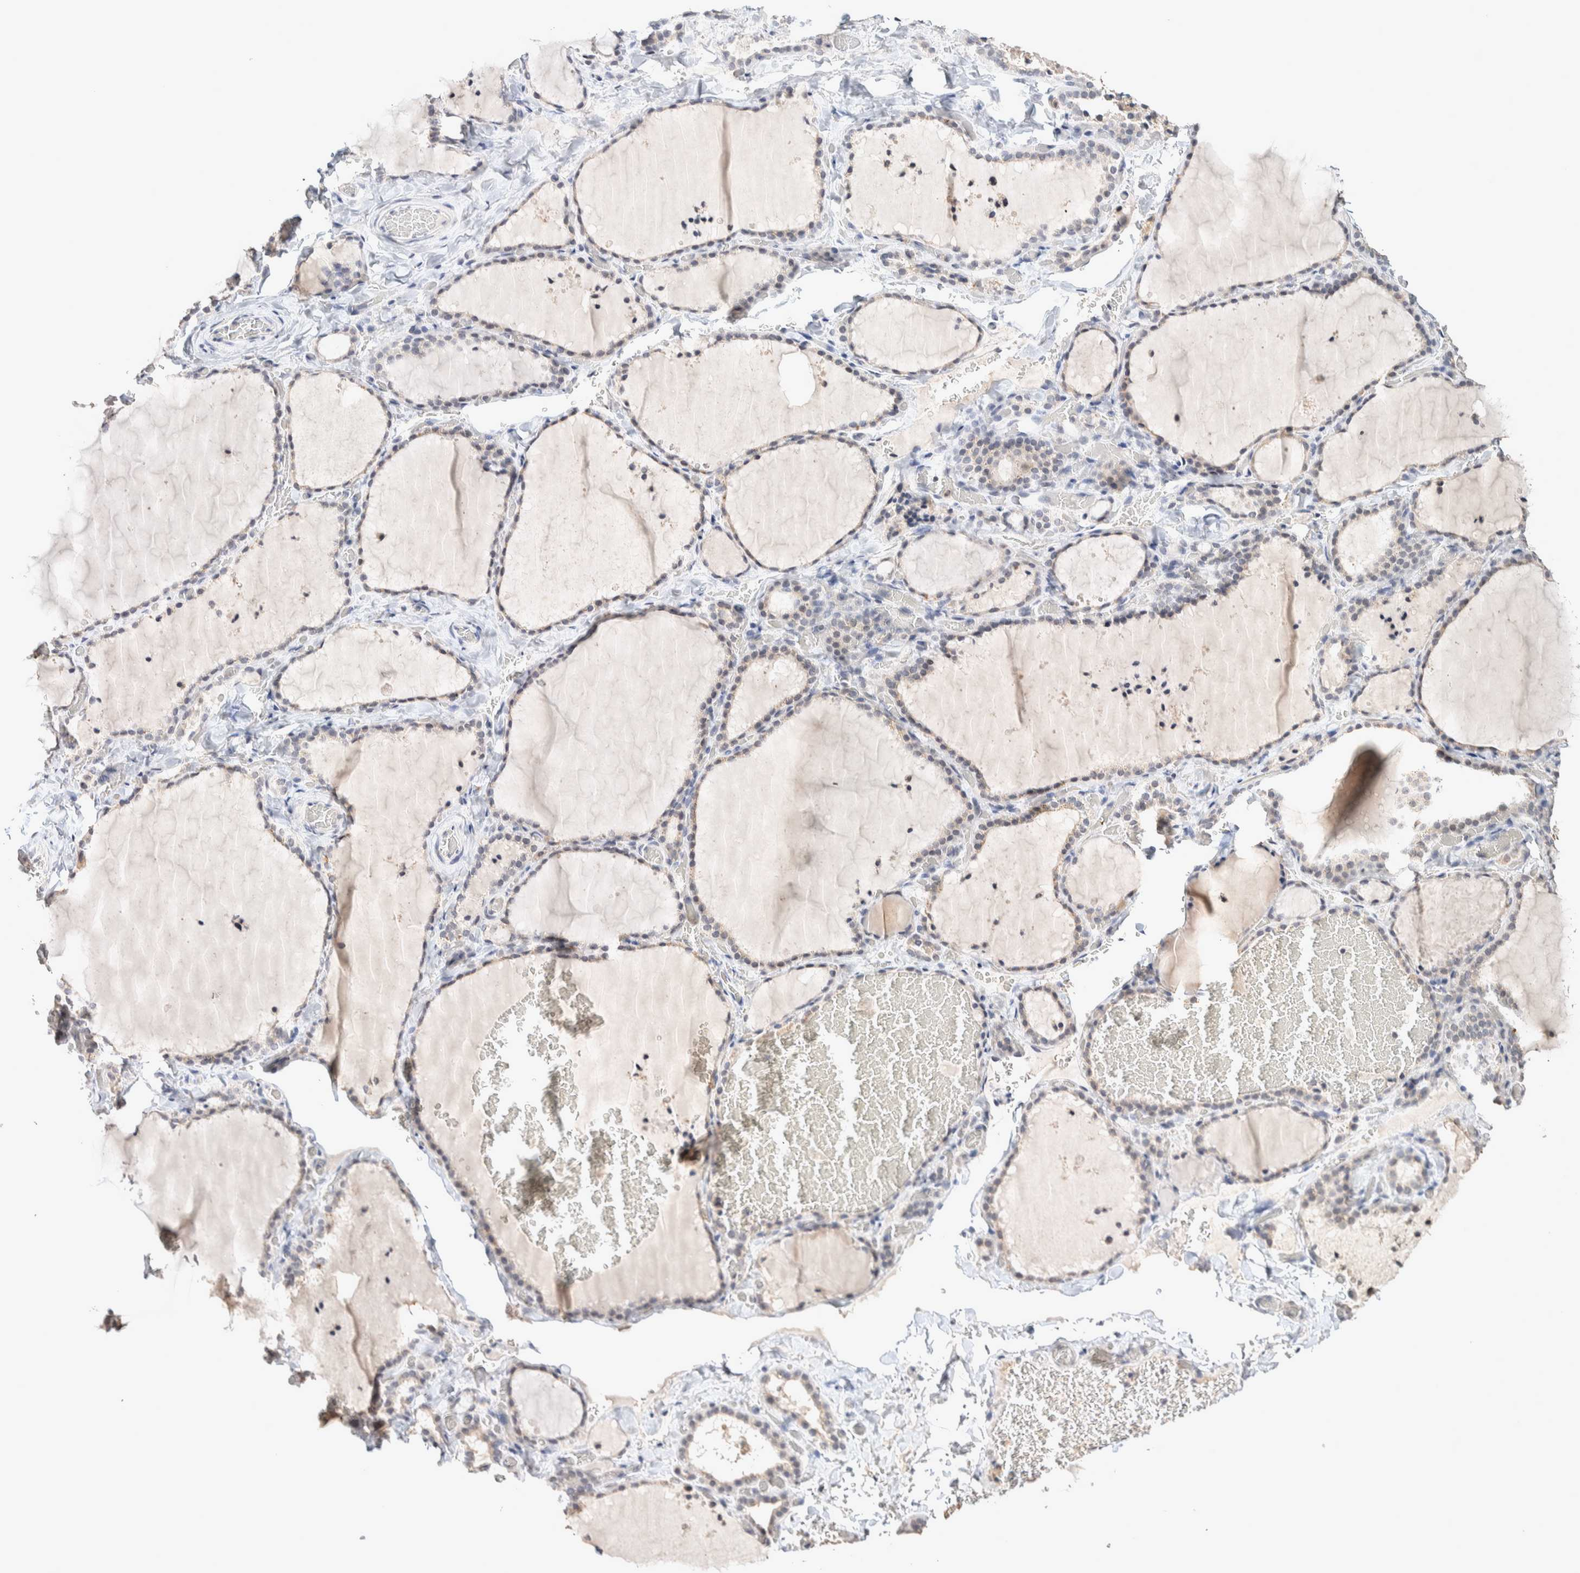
{"staining": {"intensity": "weak", "quantity": "25%-75%", "location": "cytoplasmic/membranous"}, "tissue": "thyroid gland", "cell_type": "Glandular cells", "image_type": "normal", "snomed": [{"axis": "morphology", "description": "Normal tissue, NOS"}, {"axis": "topography", "description": "Thyroid gland"}], "caption": "Immunohistochemistry (IHC) (DAB (3,3'-diaminobenzidine)) staining of unremarkable thyroid gland reveals weak cytoplasmic/membranous protein expression in approximately 25%-75% of glandular cells. (DAB (3,3'-diaminobenzidine) IHC, brown staining for protein, blue staining for nuclei).", "gene": "CRAT", "patient": {"sex": "female", "age": 22}}